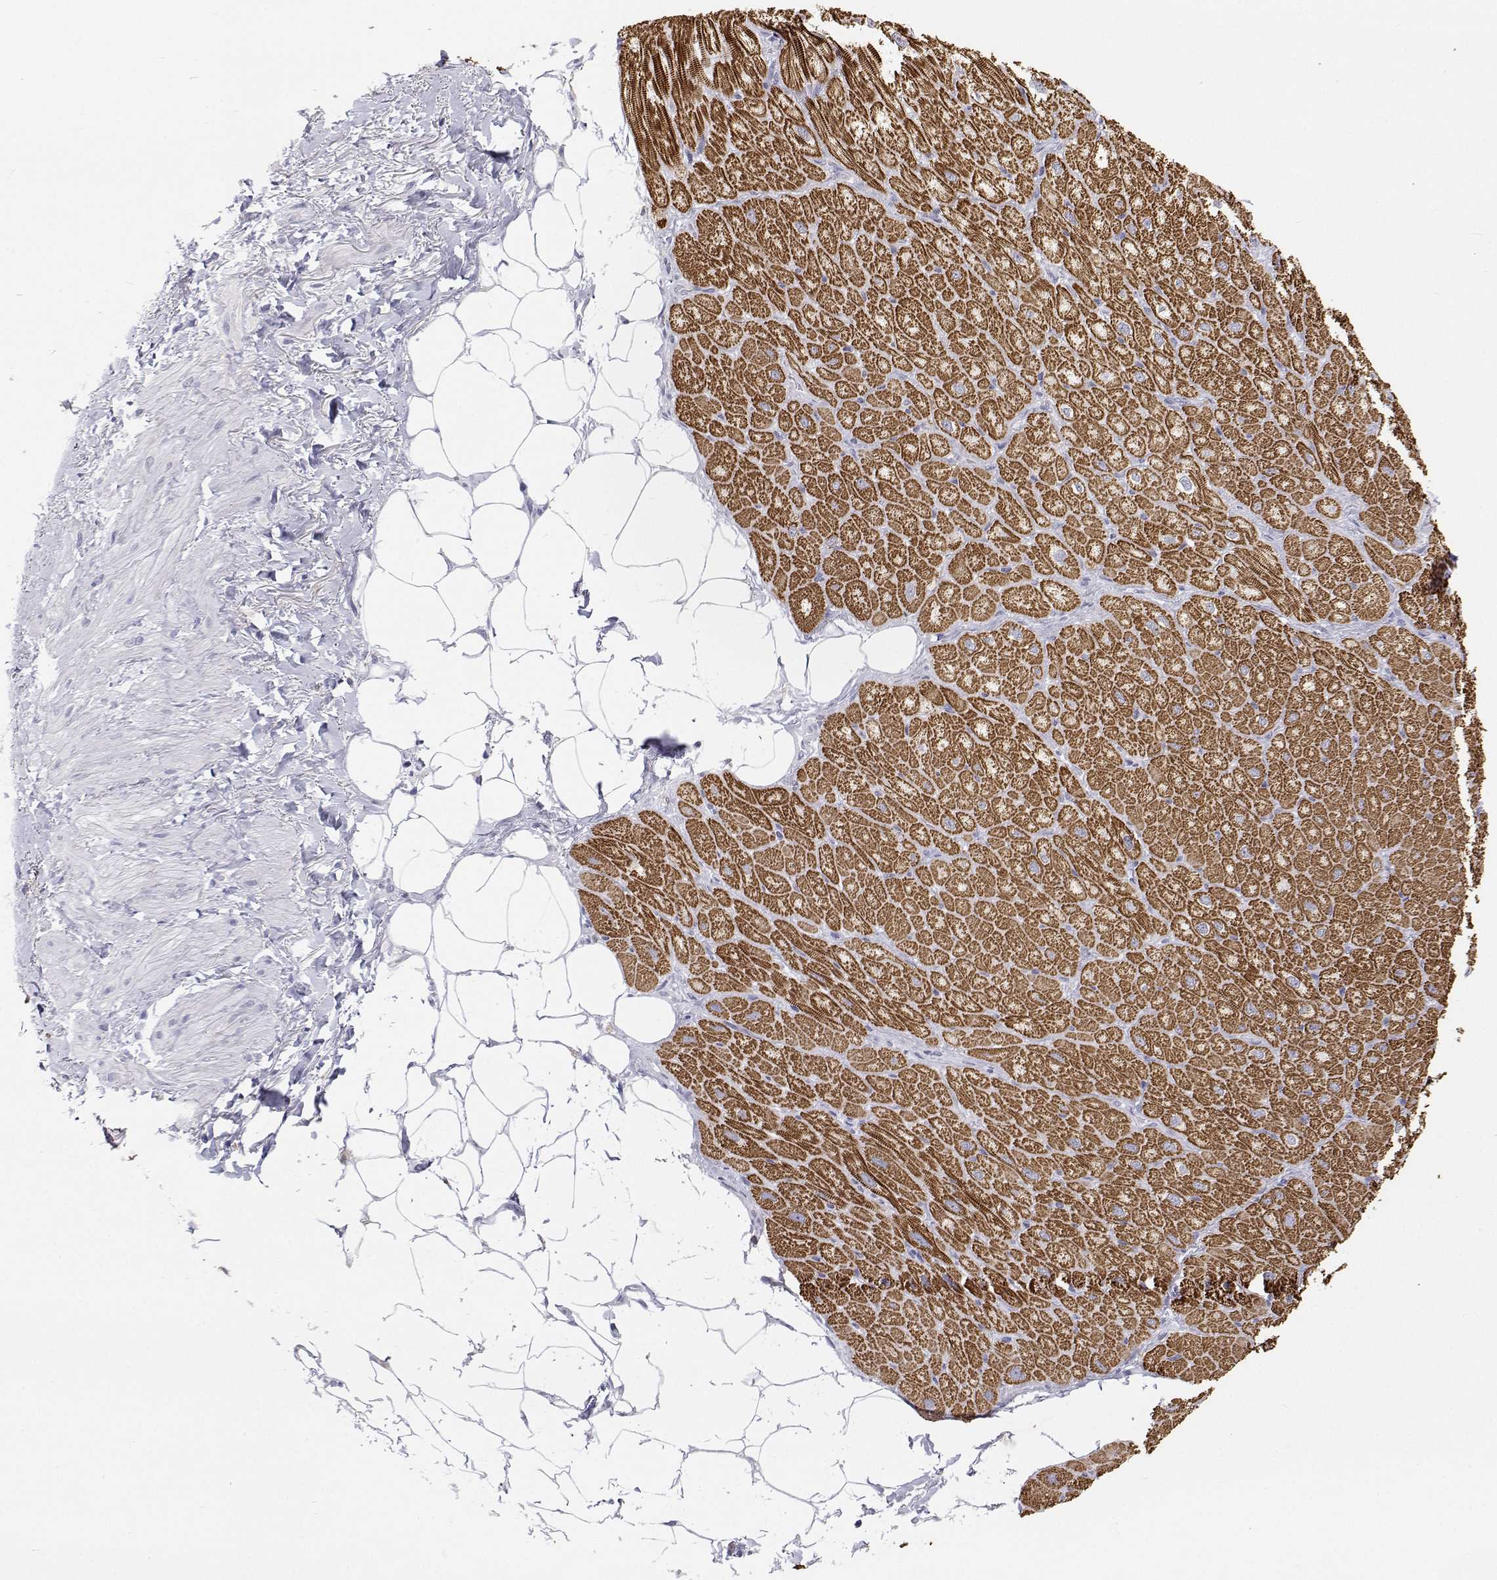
{"staining": {"intensity": "strong", "quantity": ">75%", "location": "cytoplasmic/membranous"}, "tissue": "heart muscle", "cell_type": "Cardiomyocytes", "image_type": "normal", "snomed": [{"axis": "morphology", "description": "Normal tissue, NOS"}, {"axis": "topography", "description": "Heart"}], "caption": "An image of heart muscle stained for a protein exhibits strong cytoplasmic/membranous brown staining in cardiomyocytes. (DAB = brown stain, brightfield microscopy at high magnification).", "gene": "TTN", "patient": {"sex": "male", "age": 62}}